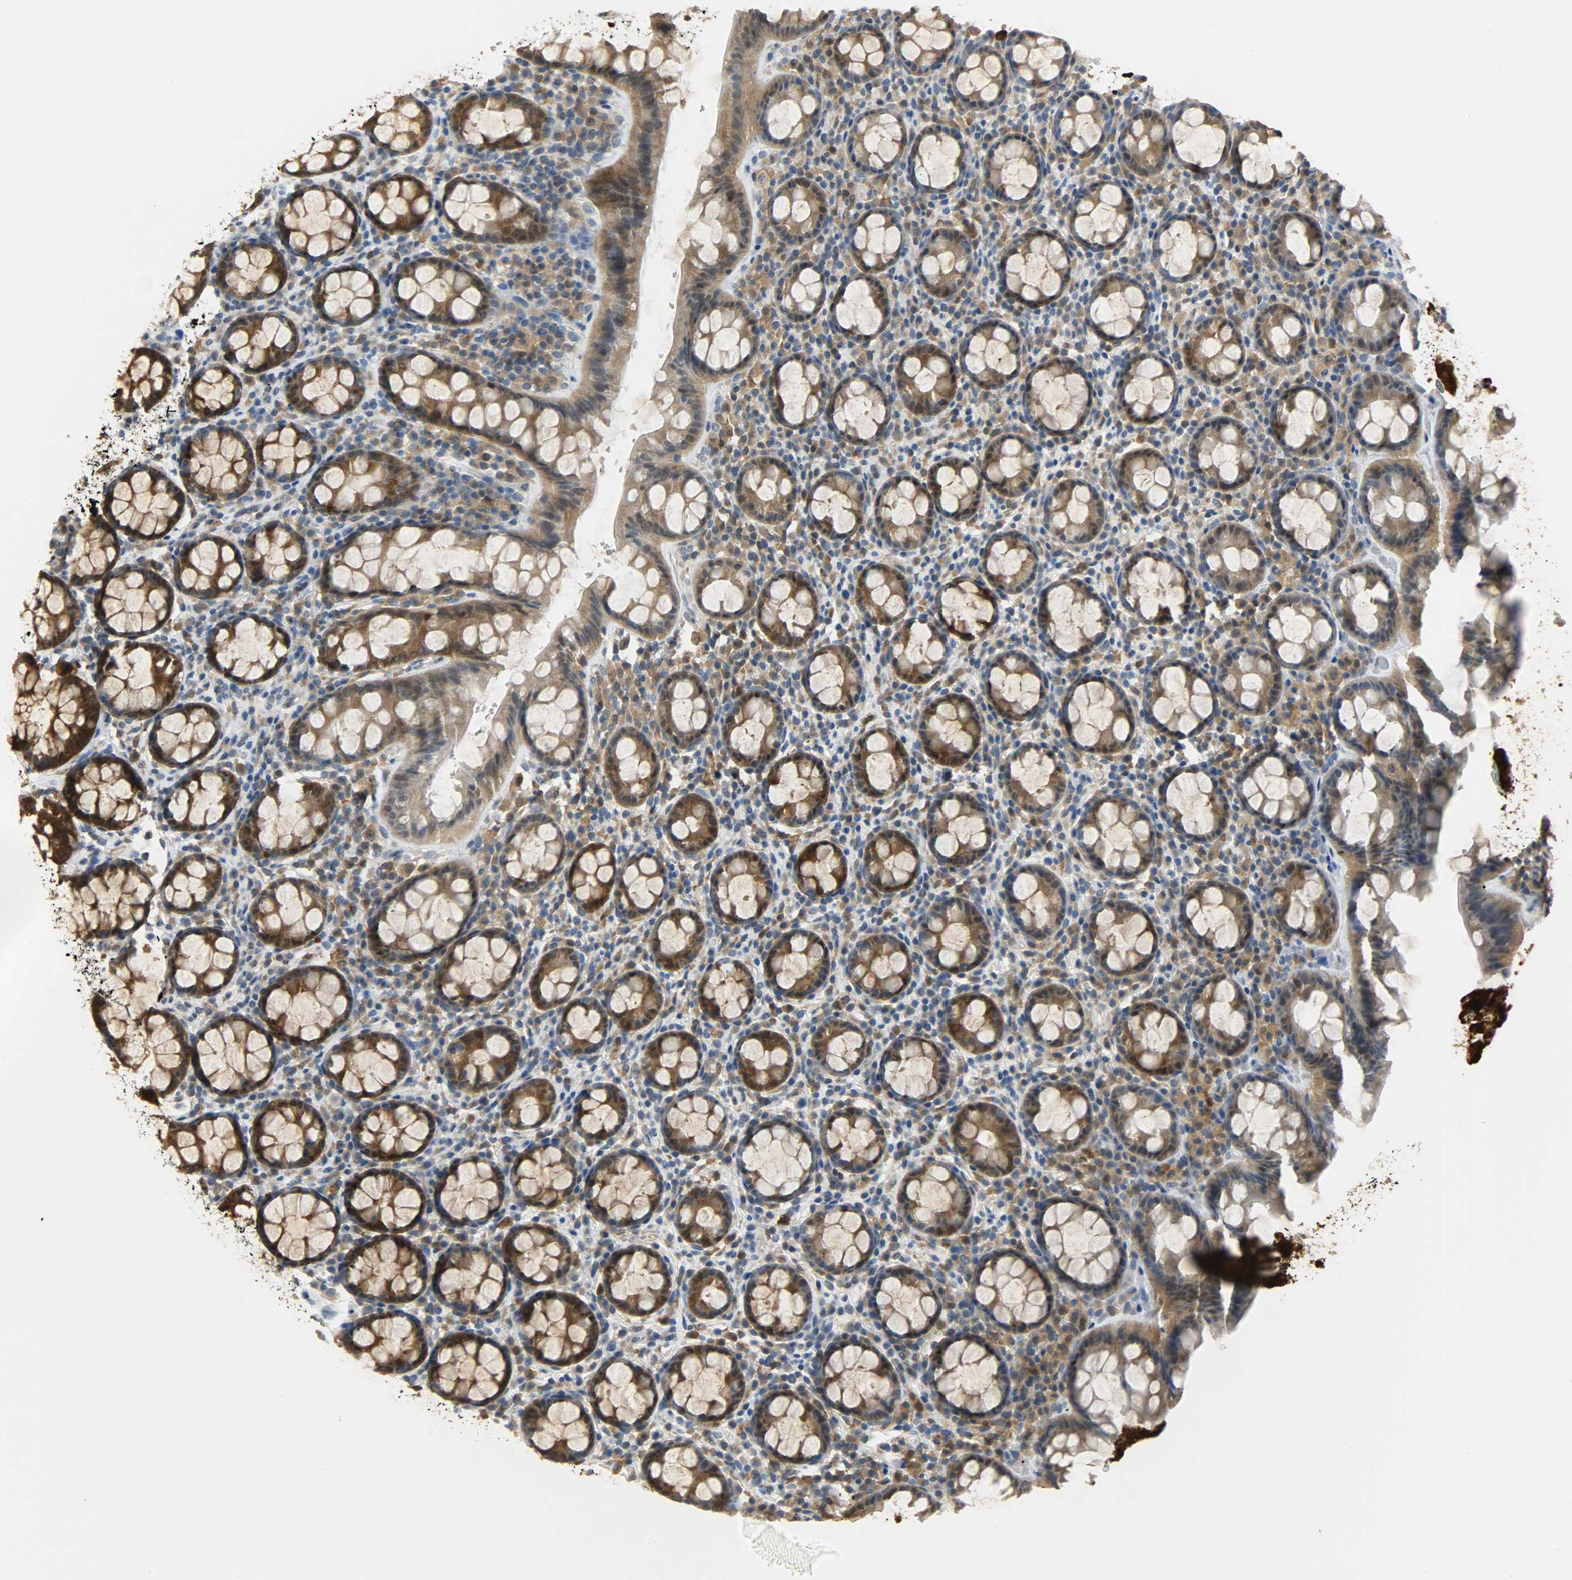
{"staining": {"intensity": "strong", "quantity": ">75%", "location": "cytoplasmic/membranous,nuclear"}, "tissue": "rectum", "cell_type": "Glandular cells", "image_type": "normal", "snomed": [{"axis": "morphology", "description": "Normal tissue, NOS"}, {"axis": "topography", "description": "Rectum"}], "caption": "DAB immunohistochemical staining of normal human rectum reveals strong cytoplasmic/membranous,nuclear protein positivity in approximately >75% of glandular cells. The protein of interest is stained brown, and the nuclei are stained in blue (DAB IHC with brightfield microscopy, high magnification).", "gene": "EIF4EBP1", "patient": {"sex": "male", "age": 92}}